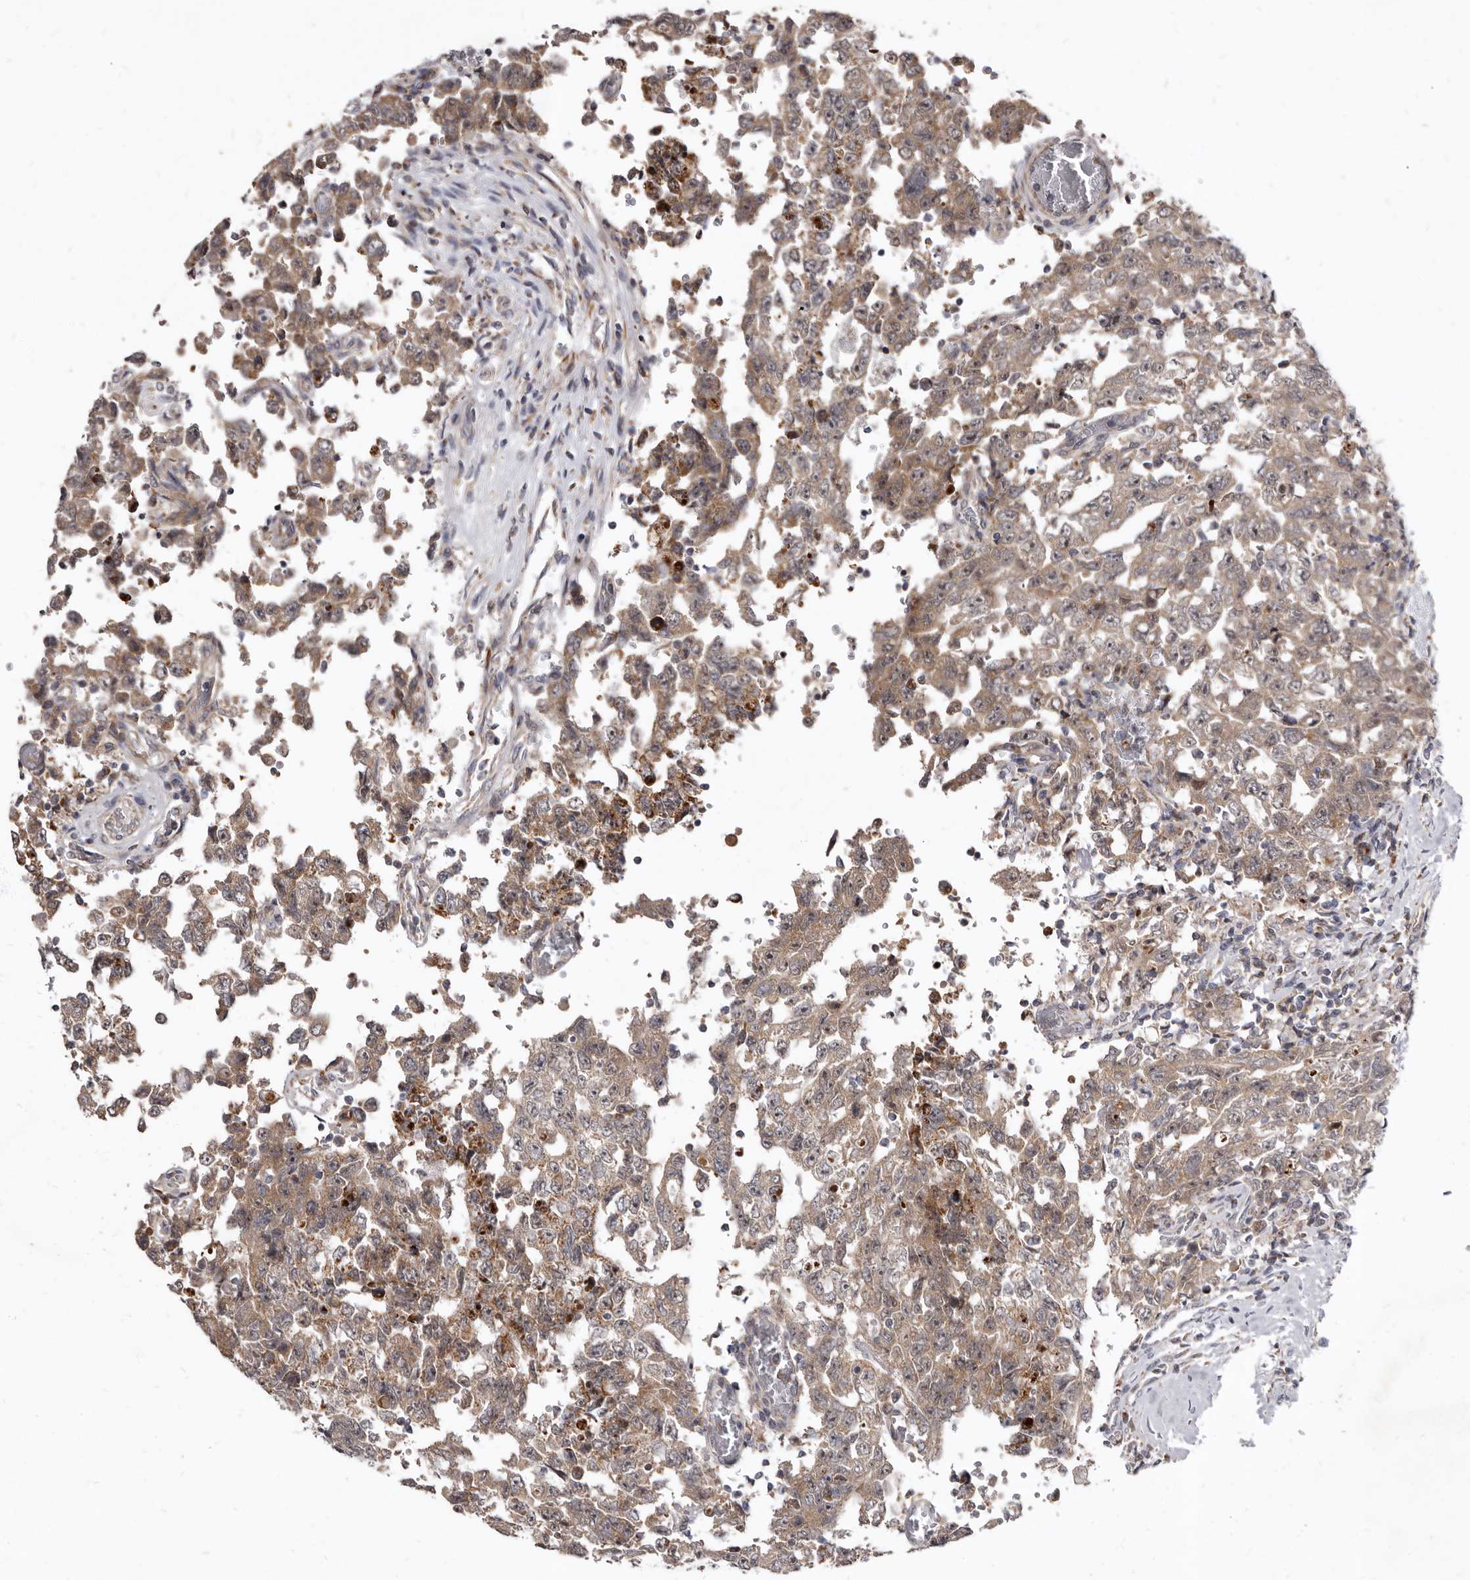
{"staining": {"intensity": "weak", "quantity": ">75%", "location": "cytoplasmic/membranous"}, "tissue": "testis cancer", "cell_type": "Tumor cells", "image_type": "cancer", "snomed": [{"axis": "morphology", "description": "Carcinoma, Embryonal, NOS"}, {"axis": "topography", "description": "Testis"}], "caption": "Protein staining of embryonal carcinoma (testis) tissue shows weak cytoplasmic/membranous staining in about >75% of tumor cells. (DAB (3,3'-diaminobenzidine) = brown stain, brightfield microscopy at high magnification).", "gene": "SMC4", "patient": {"sex": "male", "age": 26}}